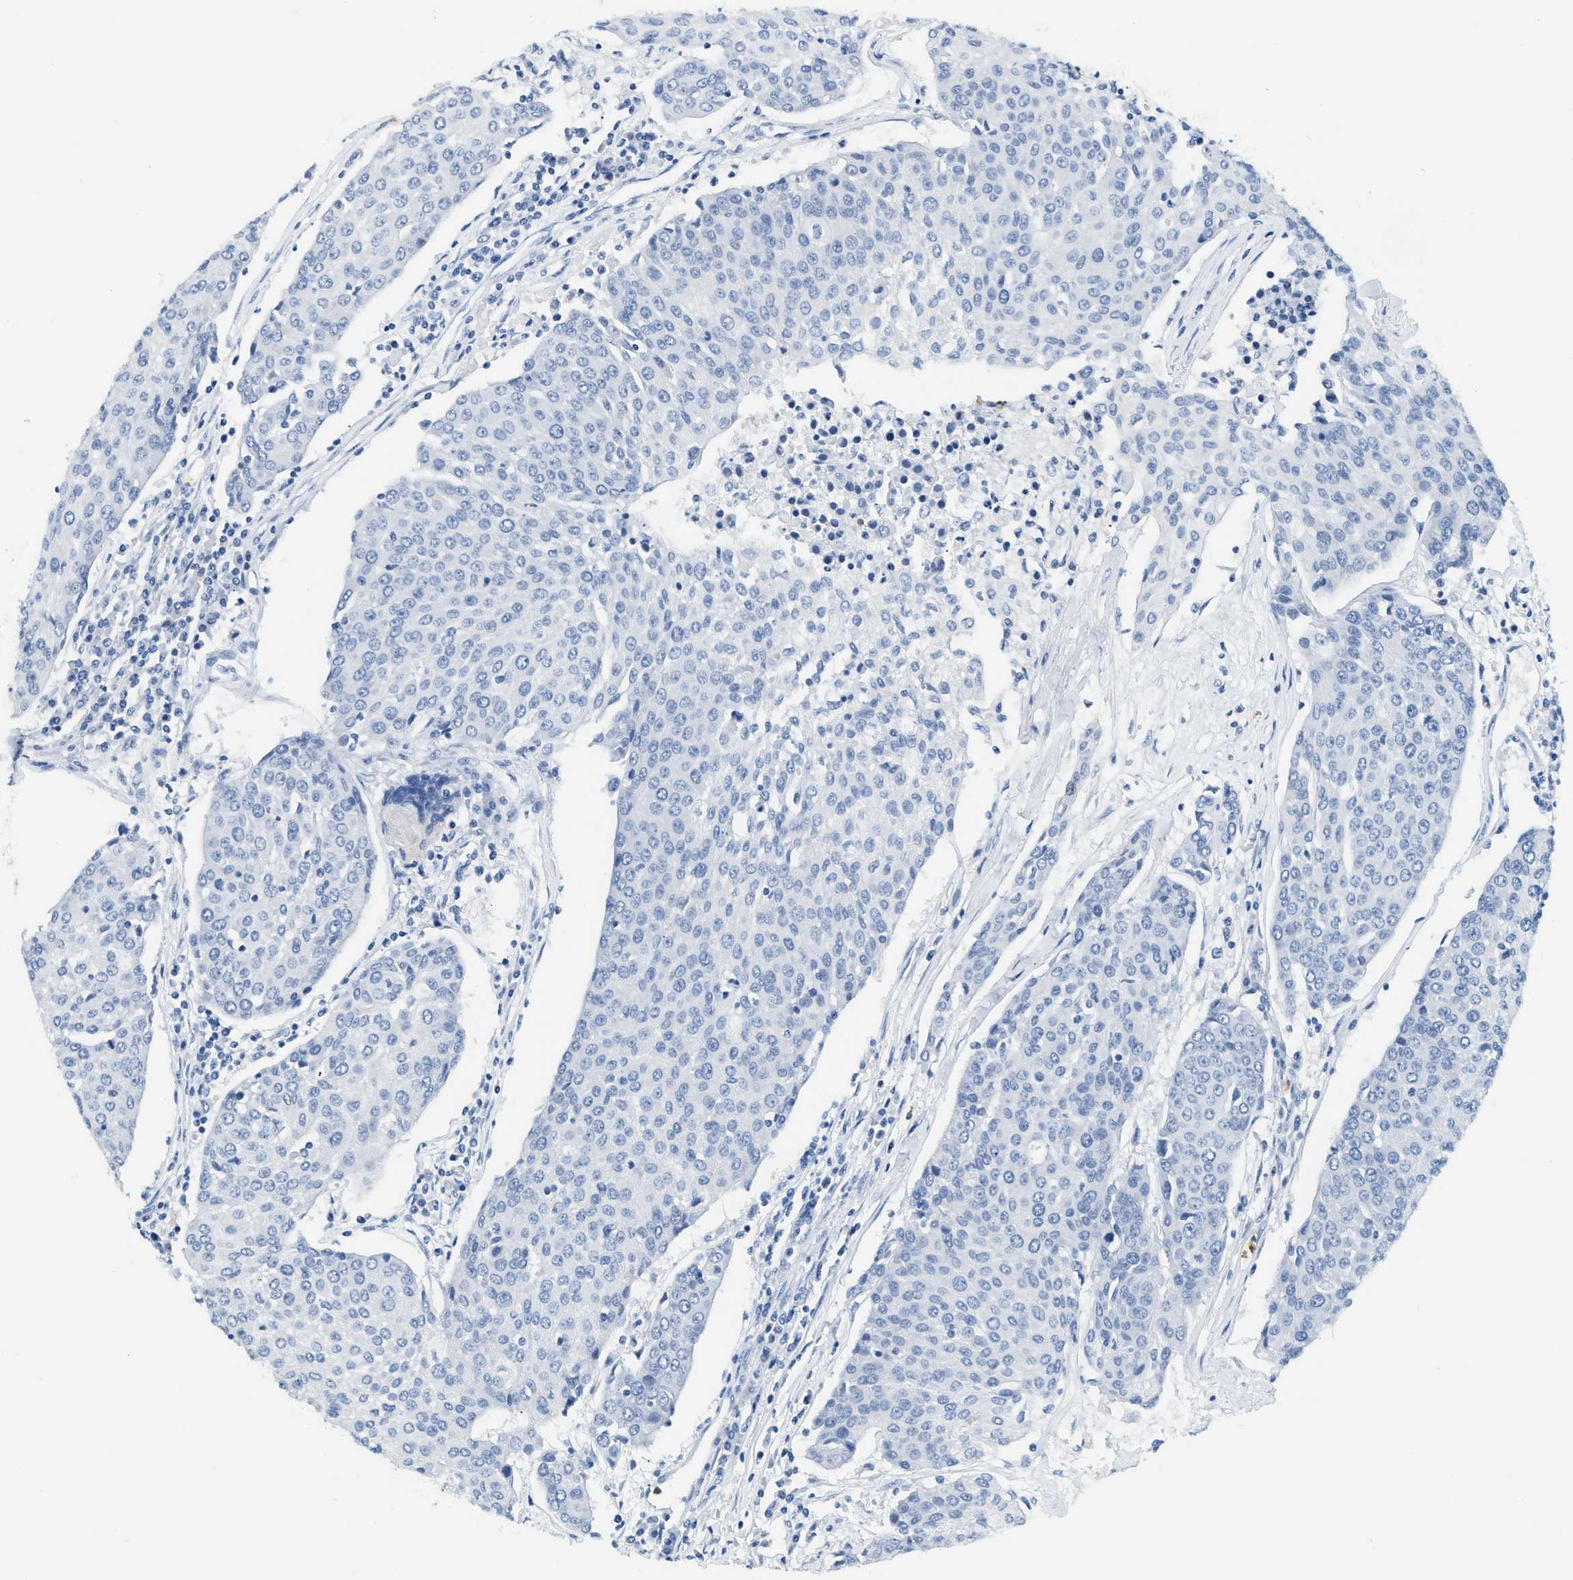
{"staining": {"intensity": "negative", "quantity": "none", "location": "none"}, "tissue": "urothelial cancer", "cell_type": "Tumor cells", "image_type": "cancer", "snomed": [{"axis": "morphology", "description": "Urothelial carcinoma, High grade"}, {"axis": "topography", "description": "Urinary bladder"}], "caption": "High magnification brightfield microscopy of urothelial cancer stained with DAB (brown) and counterstained with hematoxylin (blue): tumor cells show no significant staining.", "gene": "LCN2", "patient": {"sex": "female", "age": 85}}